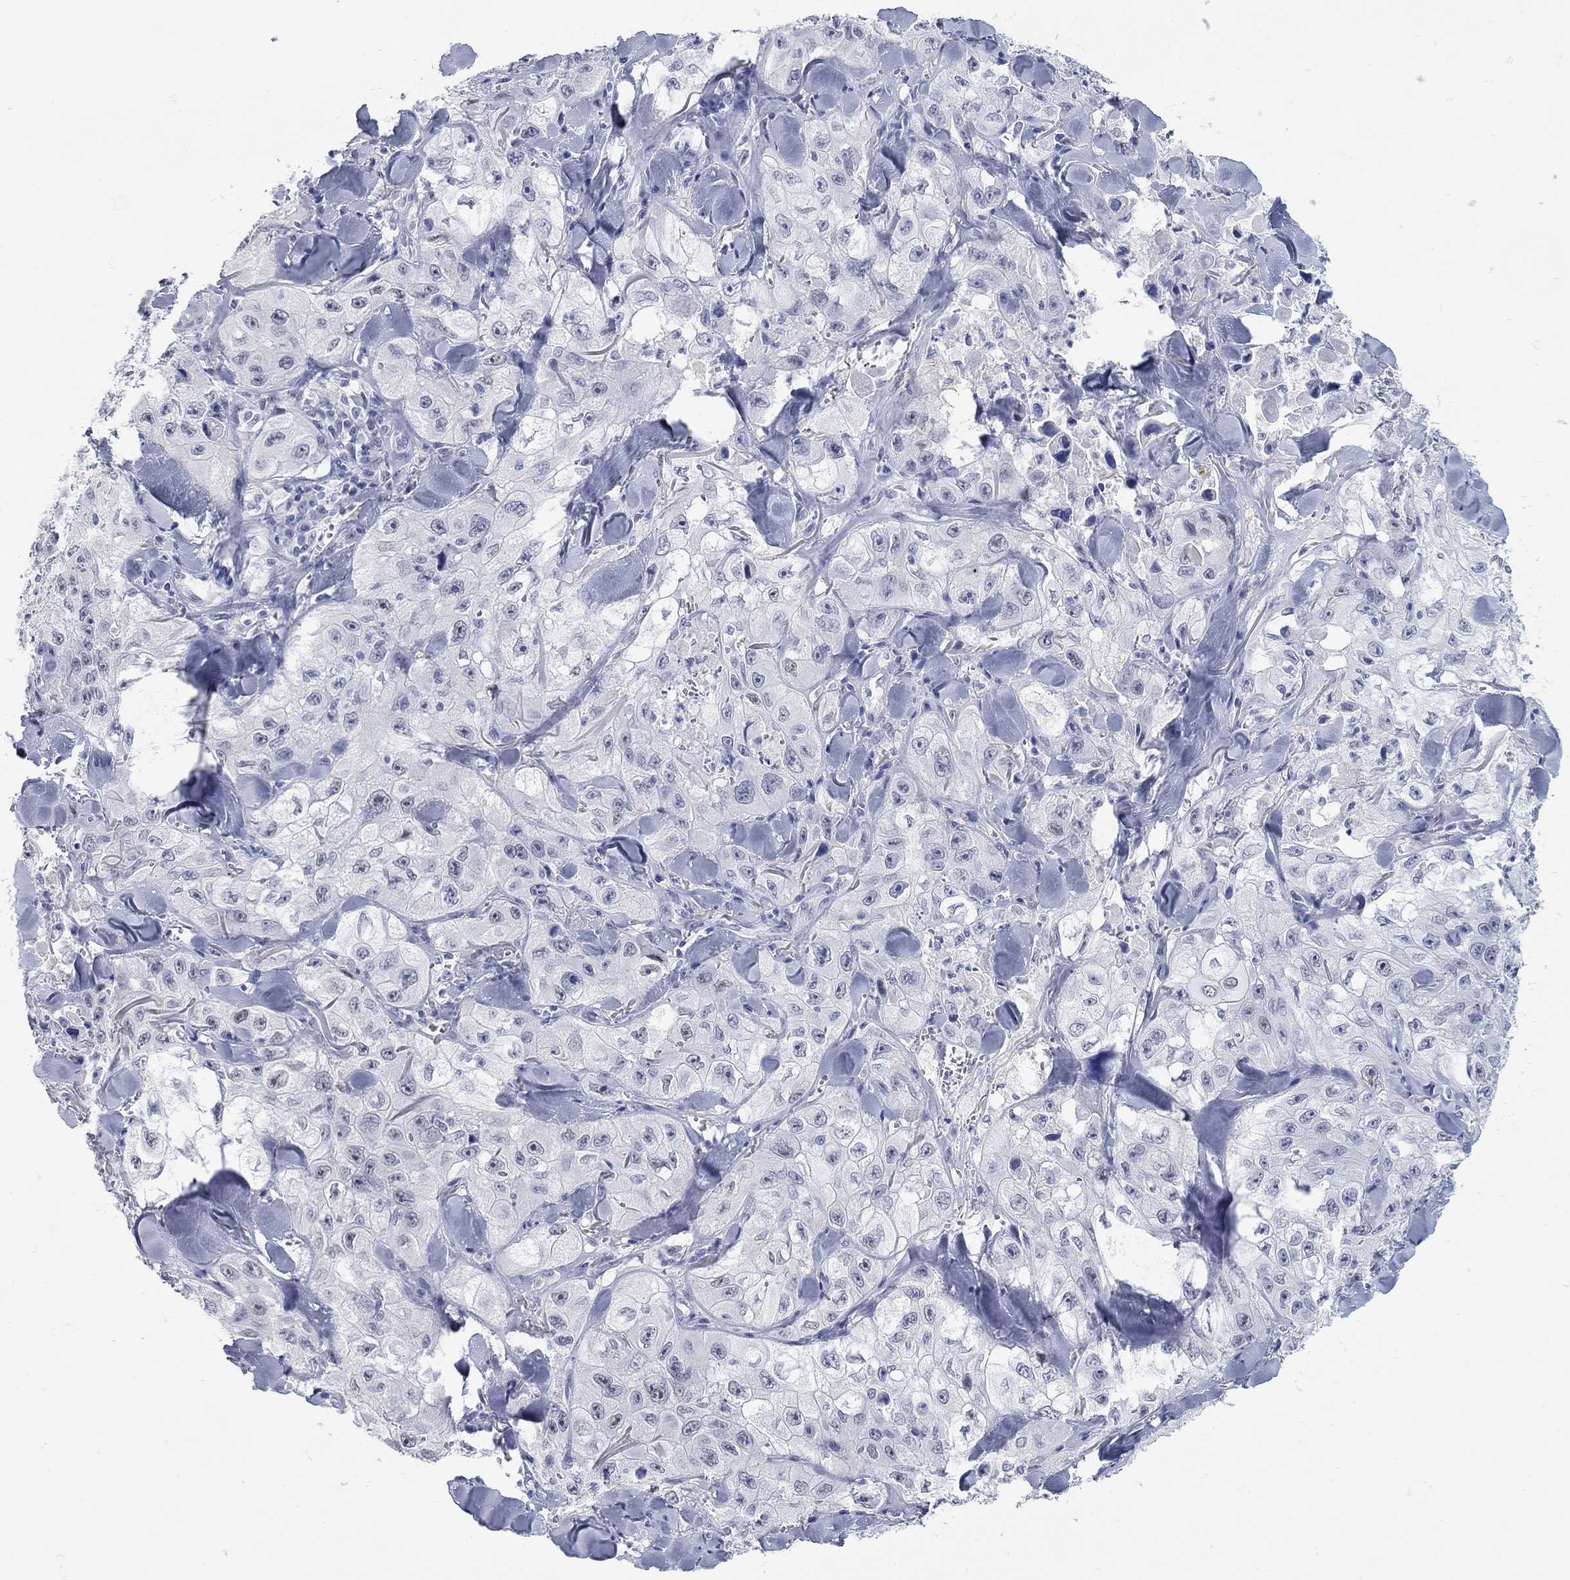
{"staining": {"intensity": "negative", "quantity": "none", "location": "none"}, "tissue": "skin cancer", "cell_type": "Tumor cells", "image_type": "cancer", "snomed": [{"axis": "morphology", "description": "Squamous cell carcinoma, NOS"}, {"axis": "topography", "description": "Skin"}, {"axis": "topography", "description": "Subcutis"}], "caption": "The photomicrograph shows no staining of tumor cells in squamous cell carcinoma (skin).", "gene": "WASF3", "patient": {"sex": "male", "age": 73}}